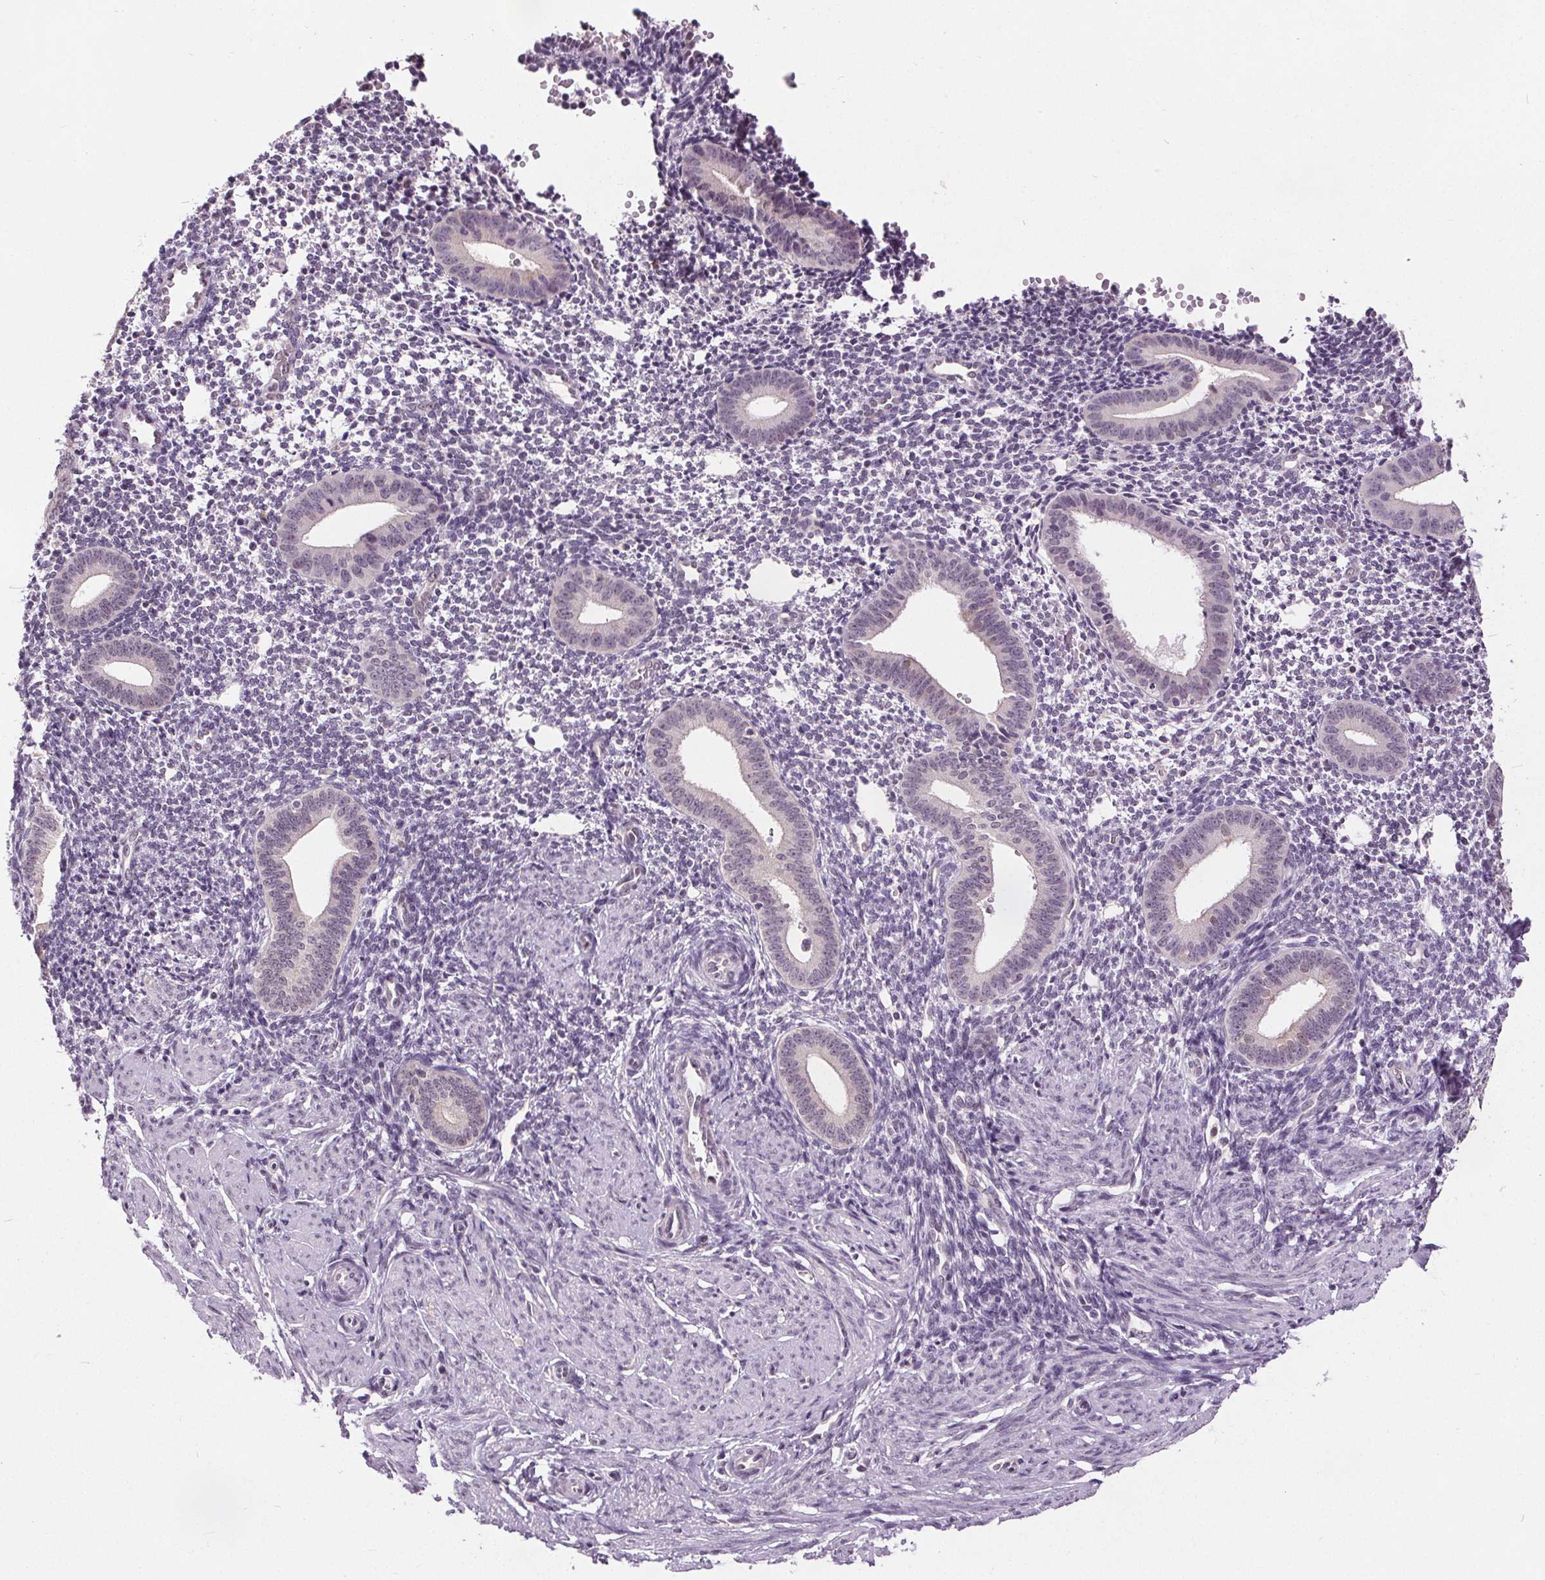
{"staining": {"intensity": "negative", "quantity": "none", "location": "none"}, "tissue": "endometrium", "cell_type": "Cells in endometrial stroma", "image_type": "normal", "snomed": [{"axis": "morphology", "description": "Normal tissue, NOS"}, {"axis": "topography", "description": "Endometrium"}], "caption": "Benign endometrium was stained to show a protein in brown. There is no significant expression in cells in endometrial stroma.", "gene": "SLC2A9", "patient": {"sex": "female", "age": 40}}